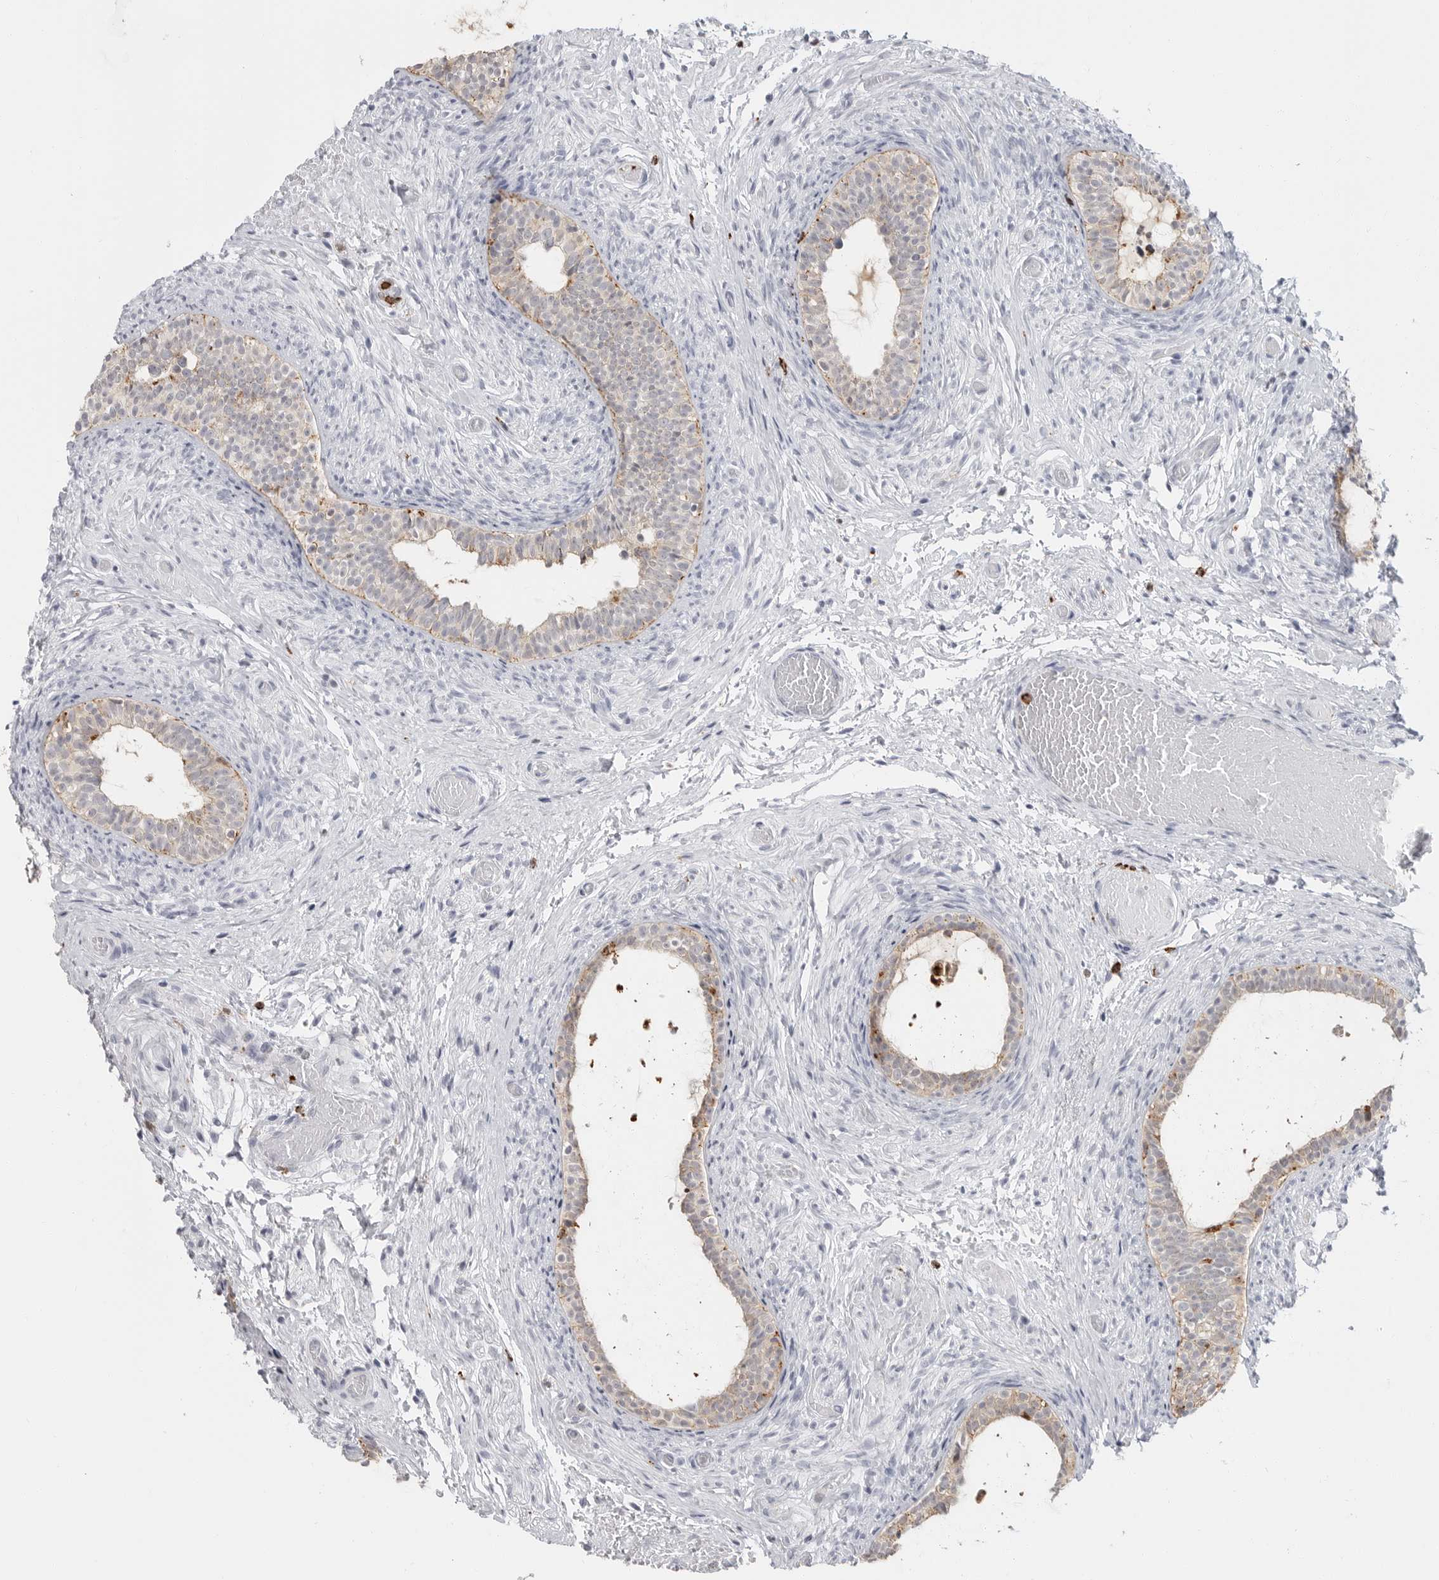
{"staining": {"intensity": "moderate", "quantity": "25%-75%", "location": "cytoplasmic/membranous"}, "tissue": "epididymis", "cell_type": "Glandular cells", "image_type": "normal", "snomed": [{"axis": "morphology", "description": "Normal tissue, NOS"}, {"axis": "topography", "description": "Epididymis"}], "caption": "Protein staining of normal epididymis shows moderate cytoplasmic/membranous staining in approximately 25%-75% of glandular cells. (DAB IHC, brown staining for protein, blue staining for nuclei).", "gene": "IFI30", "patient": {"sex": "male", "age": 5}}